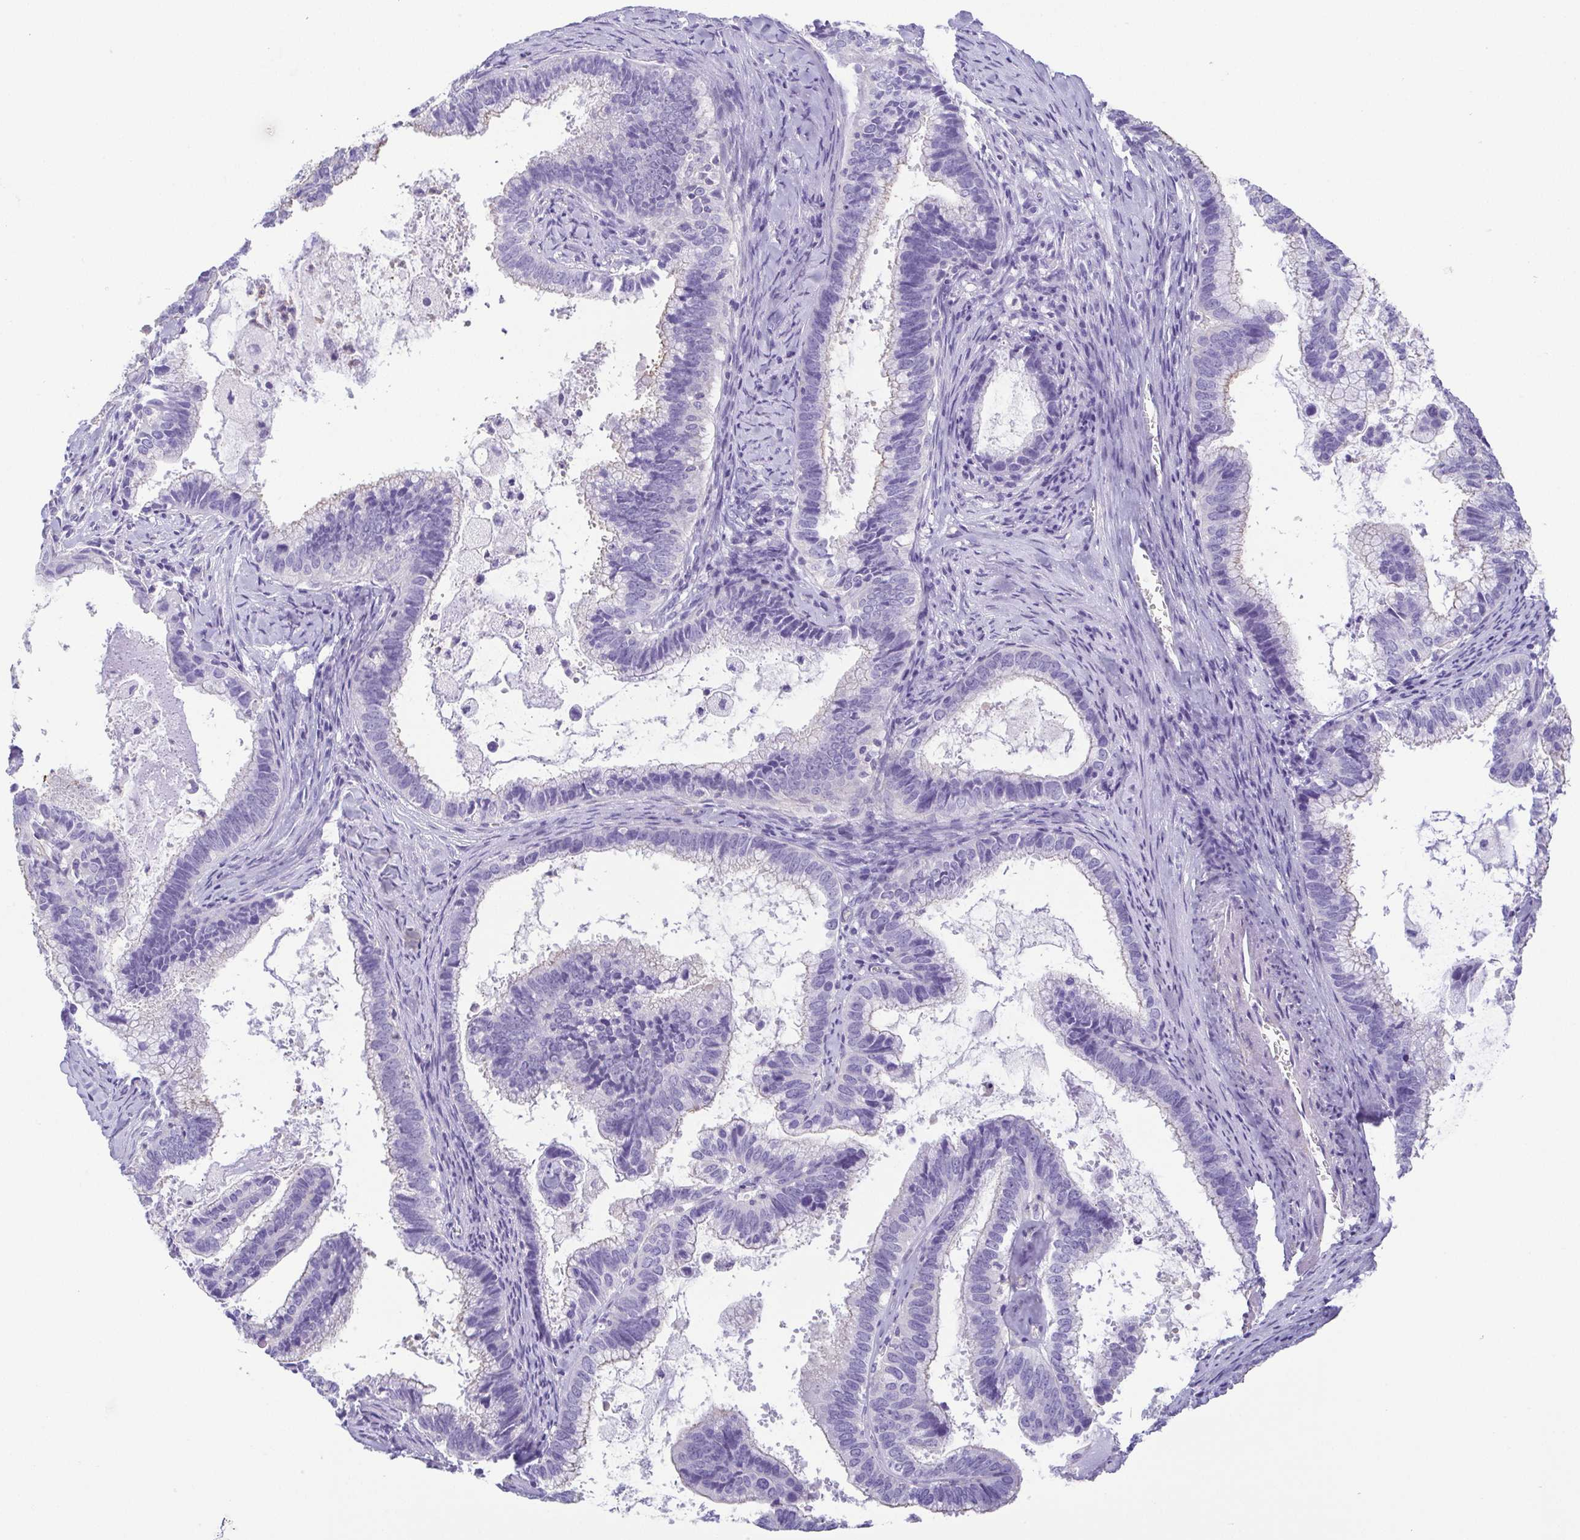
{"staining": {"intensity": "negative", "quantity": "none", "location": "none"}, "tissue": "cervical cancer", "cell_type": "Tumor cells", "image_type": "cancer", "snomed": [{"axis": "morphology", "description": "Adenocarcinoma, NOS"}, {"axis": "topography", "description": "Cervix"}], "caption": "A histopathology image of human cervical cancer (adenocarcinoma) is negative for staining in tumor cells.", "gene": "MYL6", "patient": {"sex": "female", "age": 61}}